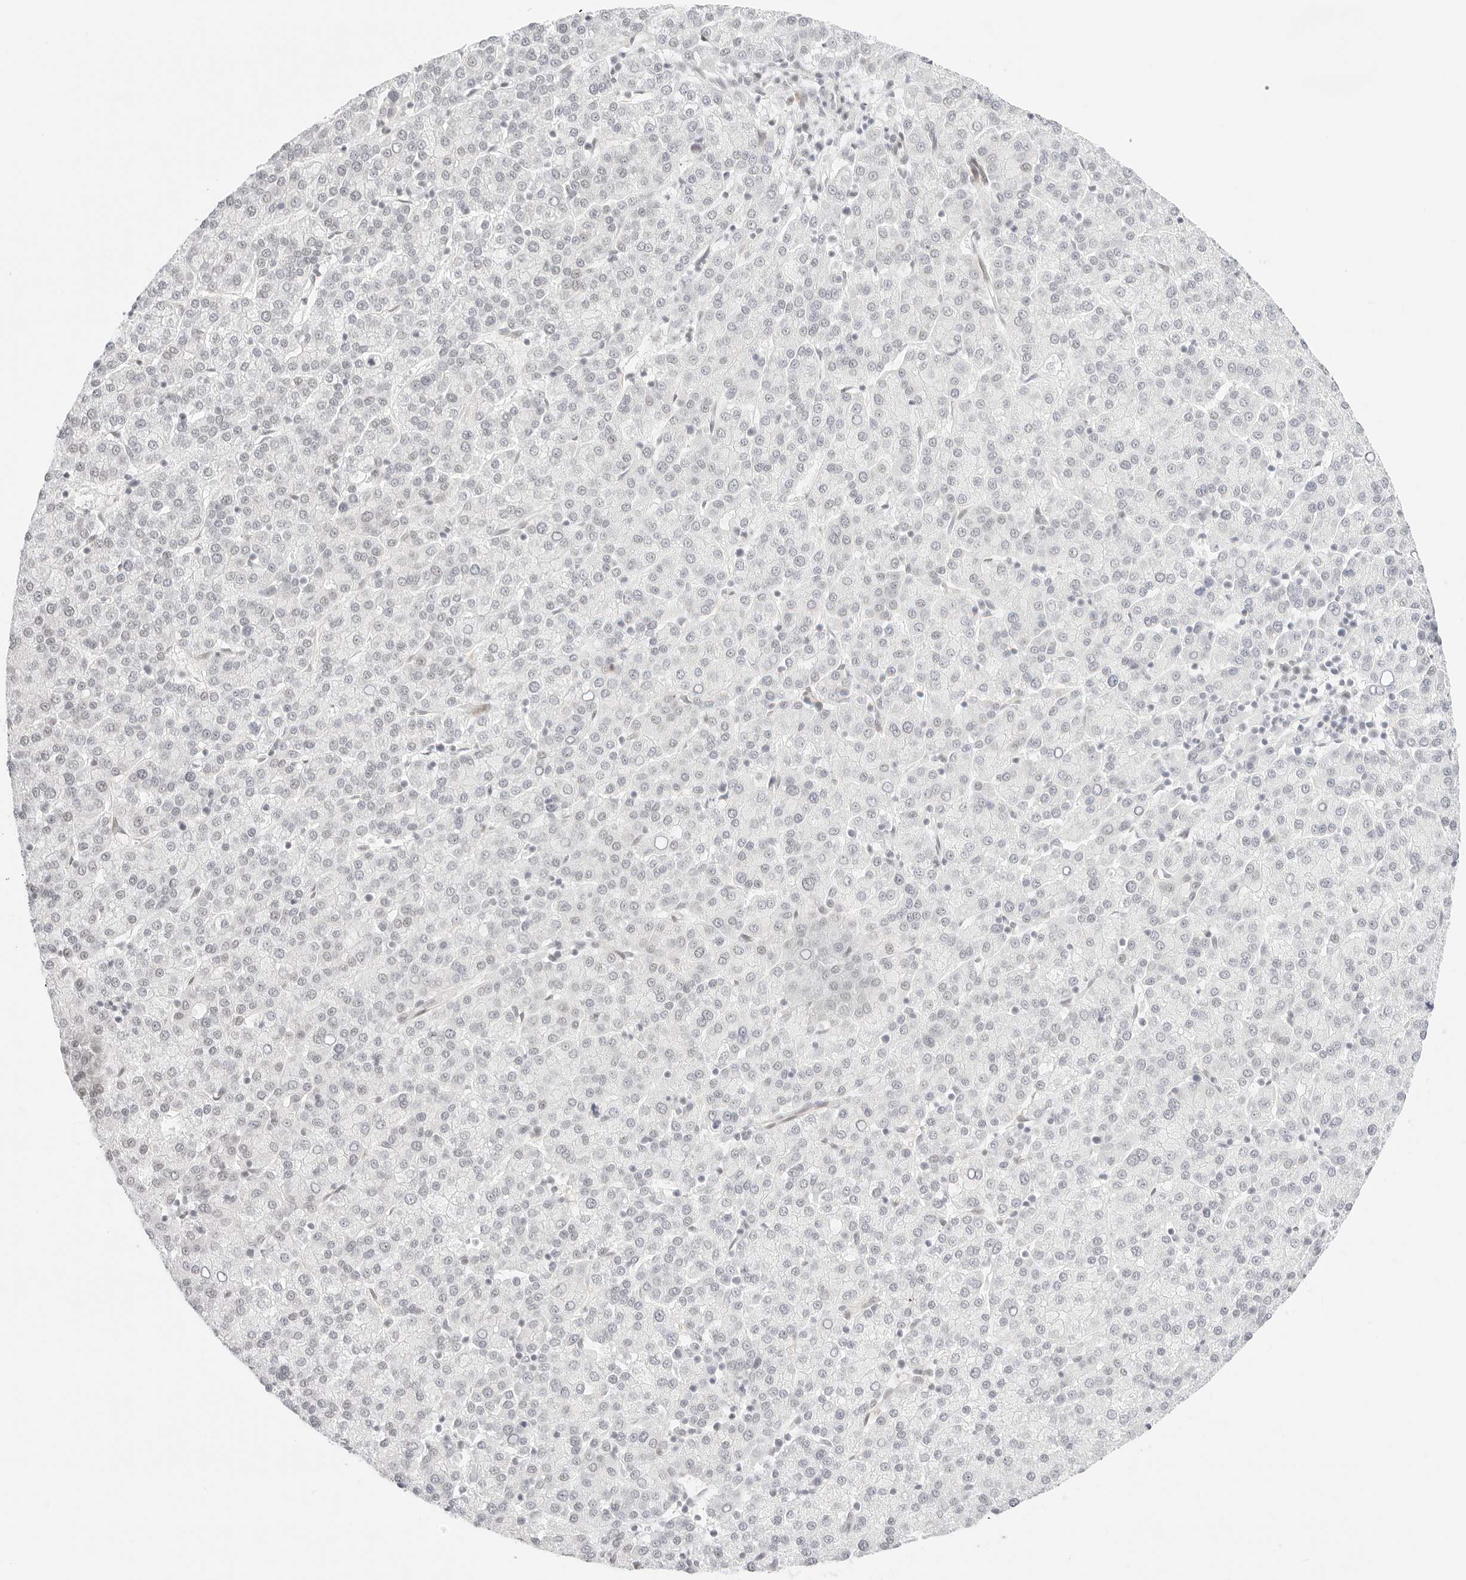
{"staining": {"intensity": "negative", "quantity": "none", "location": "none"}, "tissue": "liver cancer", "cell_type": "Tumor cells", "image_type": "cancer", "snomed": [{"axis": "morphology", "description": "Carcinoma, Hepatocellular, NOS"}, {"axis": "topography", "description": "Liver"}], "caption": "This is an immunohistochemistry image of liver cancer. There is no staining in tumor cells.", "gene": "ITGA6", "patient": {"sex": "female", "age": 58}}